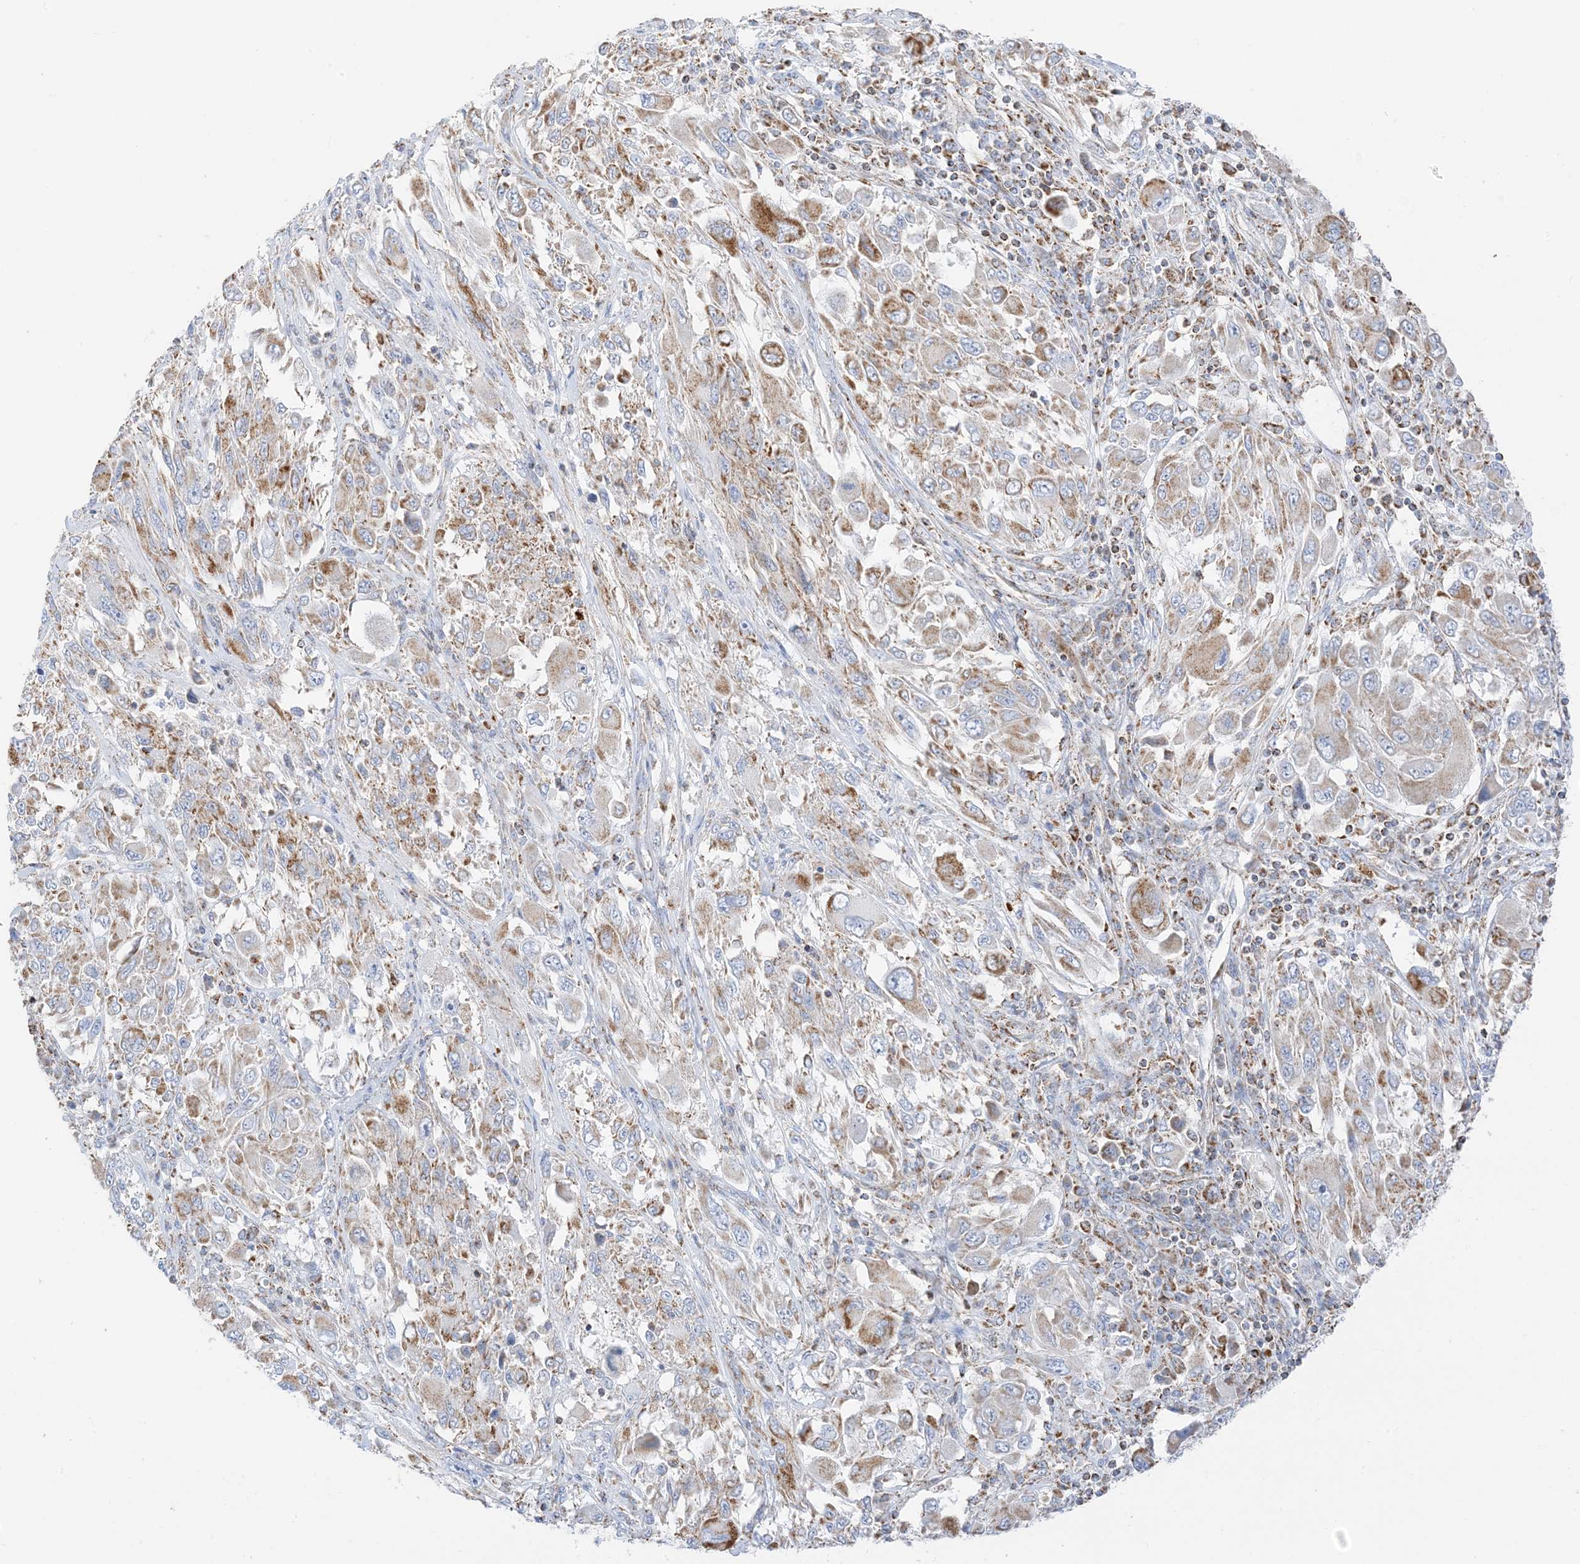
{"staining": {"intensity": "moderate", "quantity": ">75%", "location": "cytoplasmic/membranous"}, "tissue": "melanoma", "cell_type": "Tumor cells", "image_type": "cancer", "snomed": [{"axis": "morphology", "description": "Malignant melanoma, NOS"}, {"axis": "topography", "description": "Skin"}], "caption": "The image shows a brown stain indicating the presence of a protein in the cytoplasmic/membranous of tumor cells in melanoma. (DAB (3,3'-diaminobenzidine) IHC, brown staining for protein, blue staining for nuclei).", "gene": "CAPN13", "patient": {"sex": "female", "age": 91}}